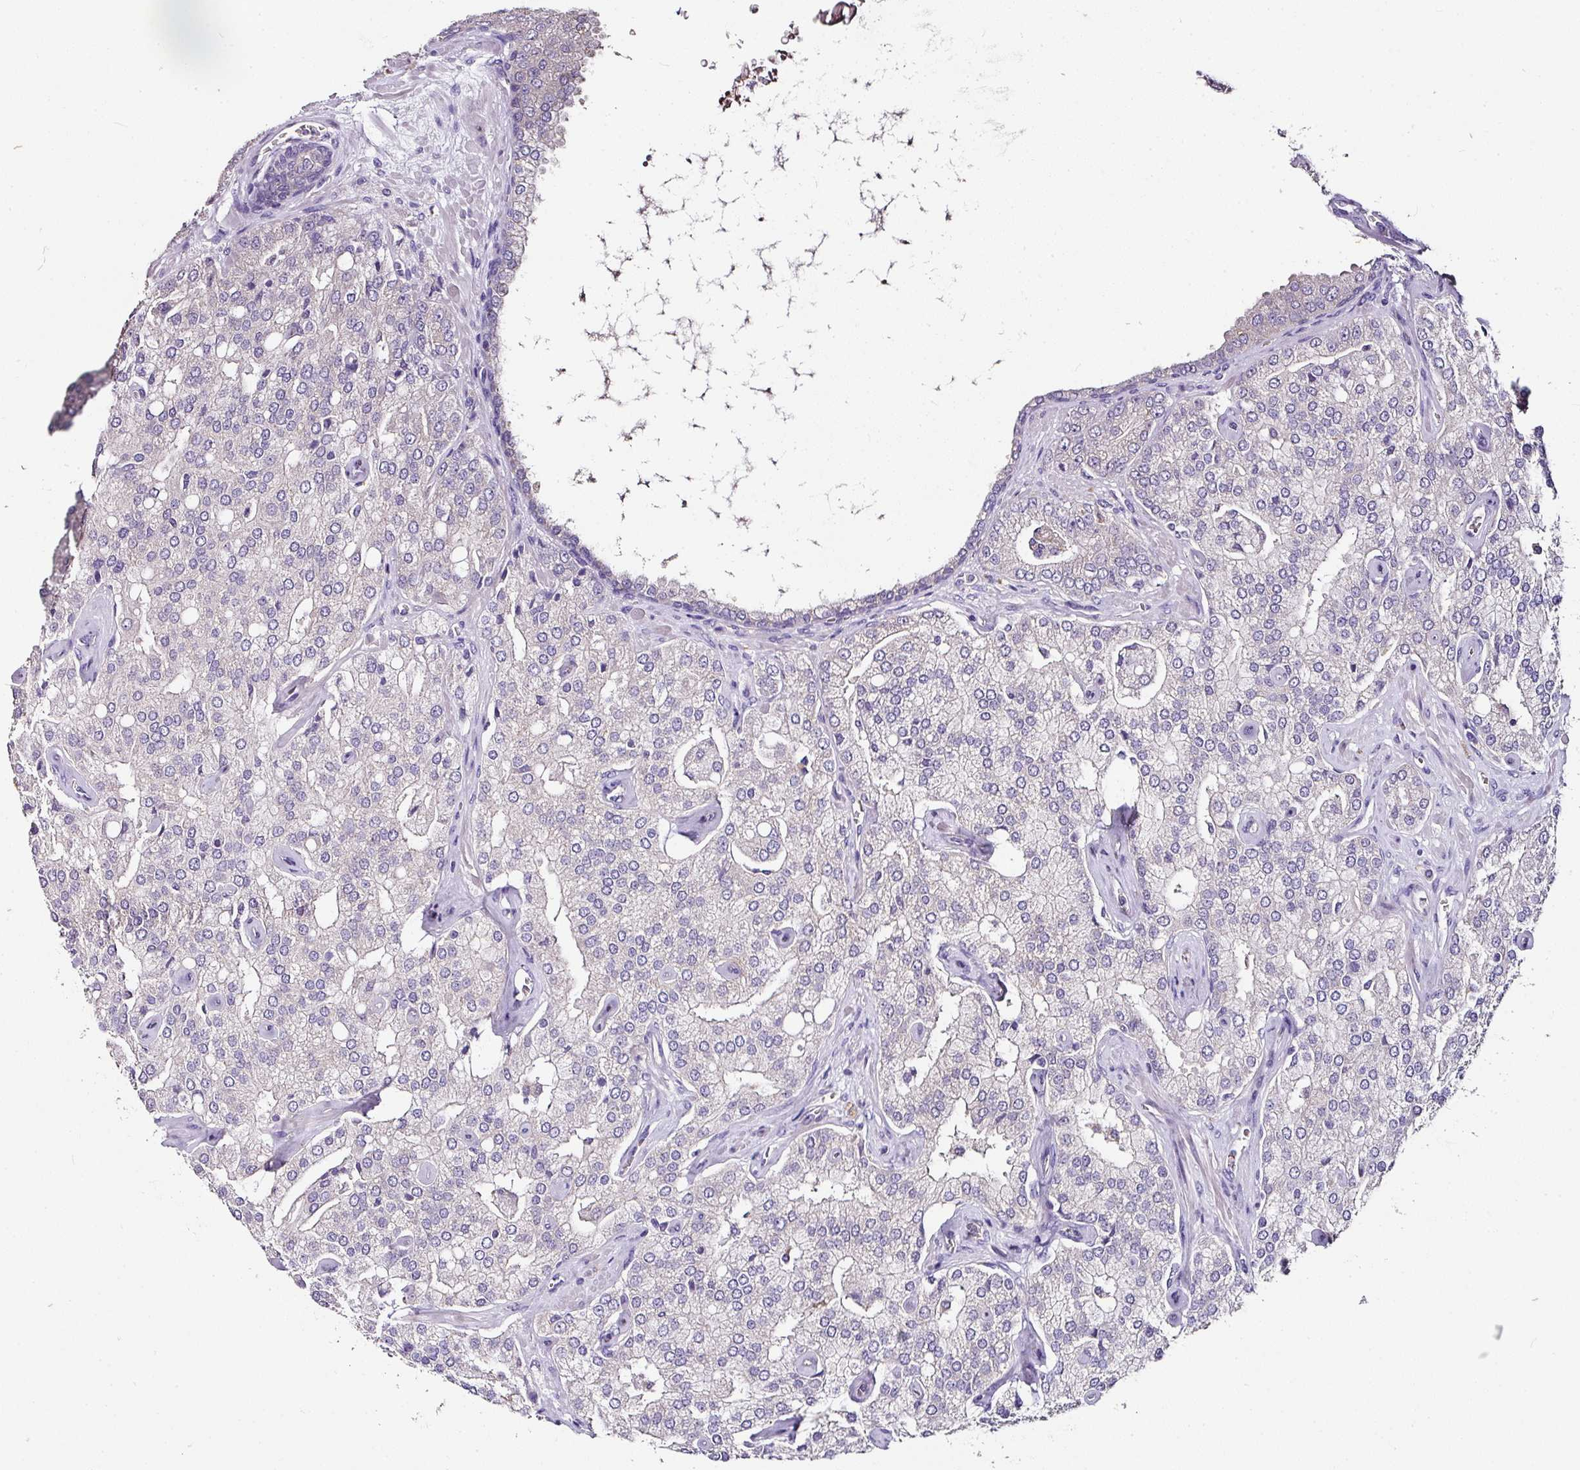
{"staining": {"intensity": "negative", "quantity": "none", "location": "none"}, "tissue": "prostate cancer", "cell_type": "Tumor cells", "image_type": "cancer", "snomed": [{"axis": "morphology", "description": "Adenocarcinoma, High grade"}, {"axis": "topography", "description": "Prostate"}], "caption": "High magnification brightfield microscopy of prostate cancer (adenocarcinoma (high-grade)) stained with DAB (brown) and counterstained with hematoxylin (blue): tumor cells show no significant positivity. (Stains: DAB immunohistochemistry (IHC) with hematoxylin counter stain, Microscopy: brightfield microscopy at high magnification).", "gene": "SKIC2", "patient": {"sex": "male", "age": 68}}